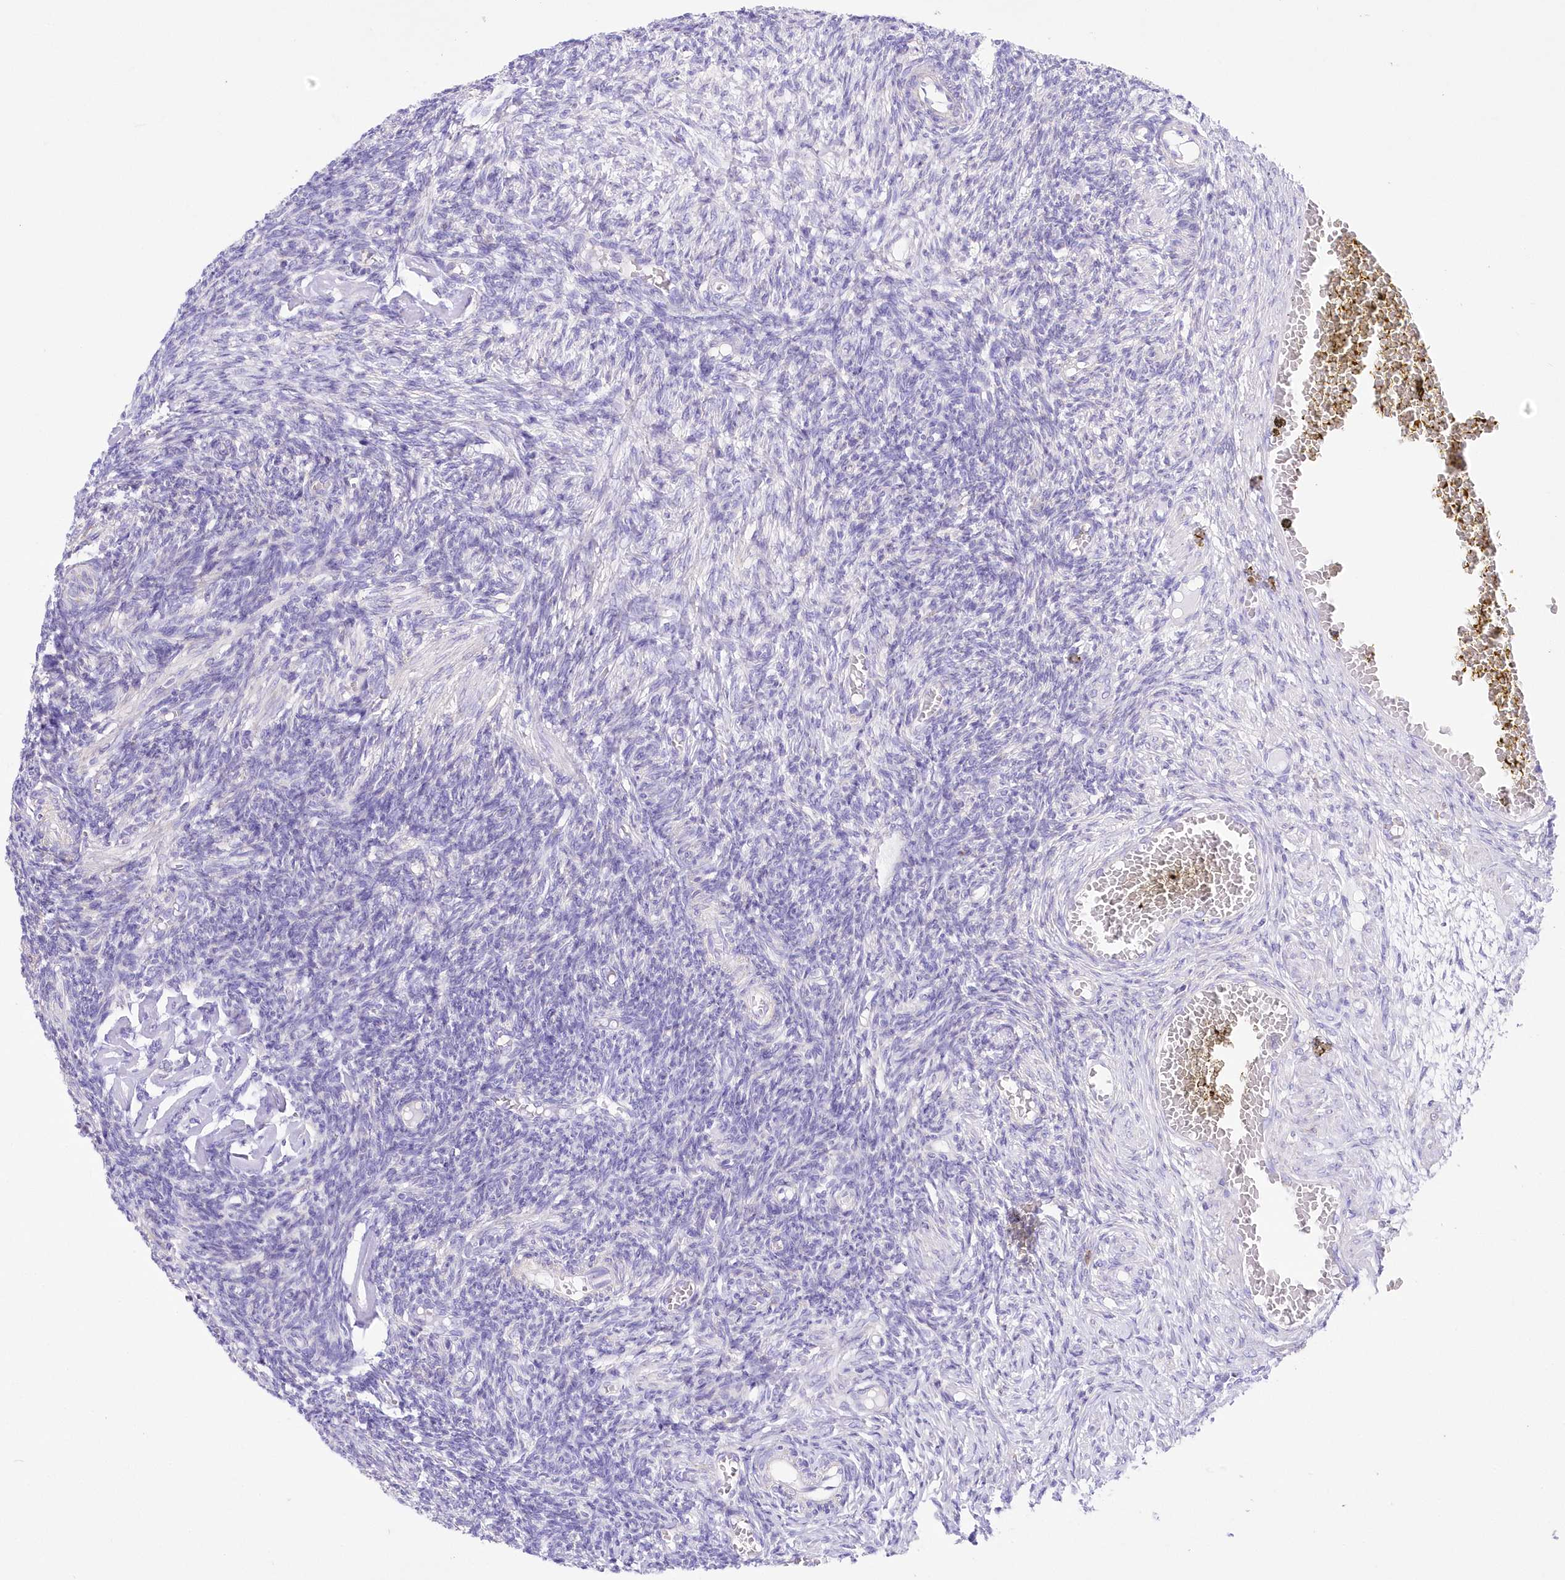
{"staining": {"intensity": "negative", "quantity": "none", "location": "none"}, "tissue": "ovary", "cell_type": "Ovarian stroma cells", "image_type": "normal", "snomed": [{"axis": "morphology", "description": "Normal tissue, NOS"}, {"axis": "topography", "description": "Ovary"}], "caption": "This is an immunohistochemistry (IHC) histopathology image of normal human ovary. There is no positivity in ovarian stroma cells.", "gene": "DNAJC19", "patient": {"sex": "female", "age": 27}}